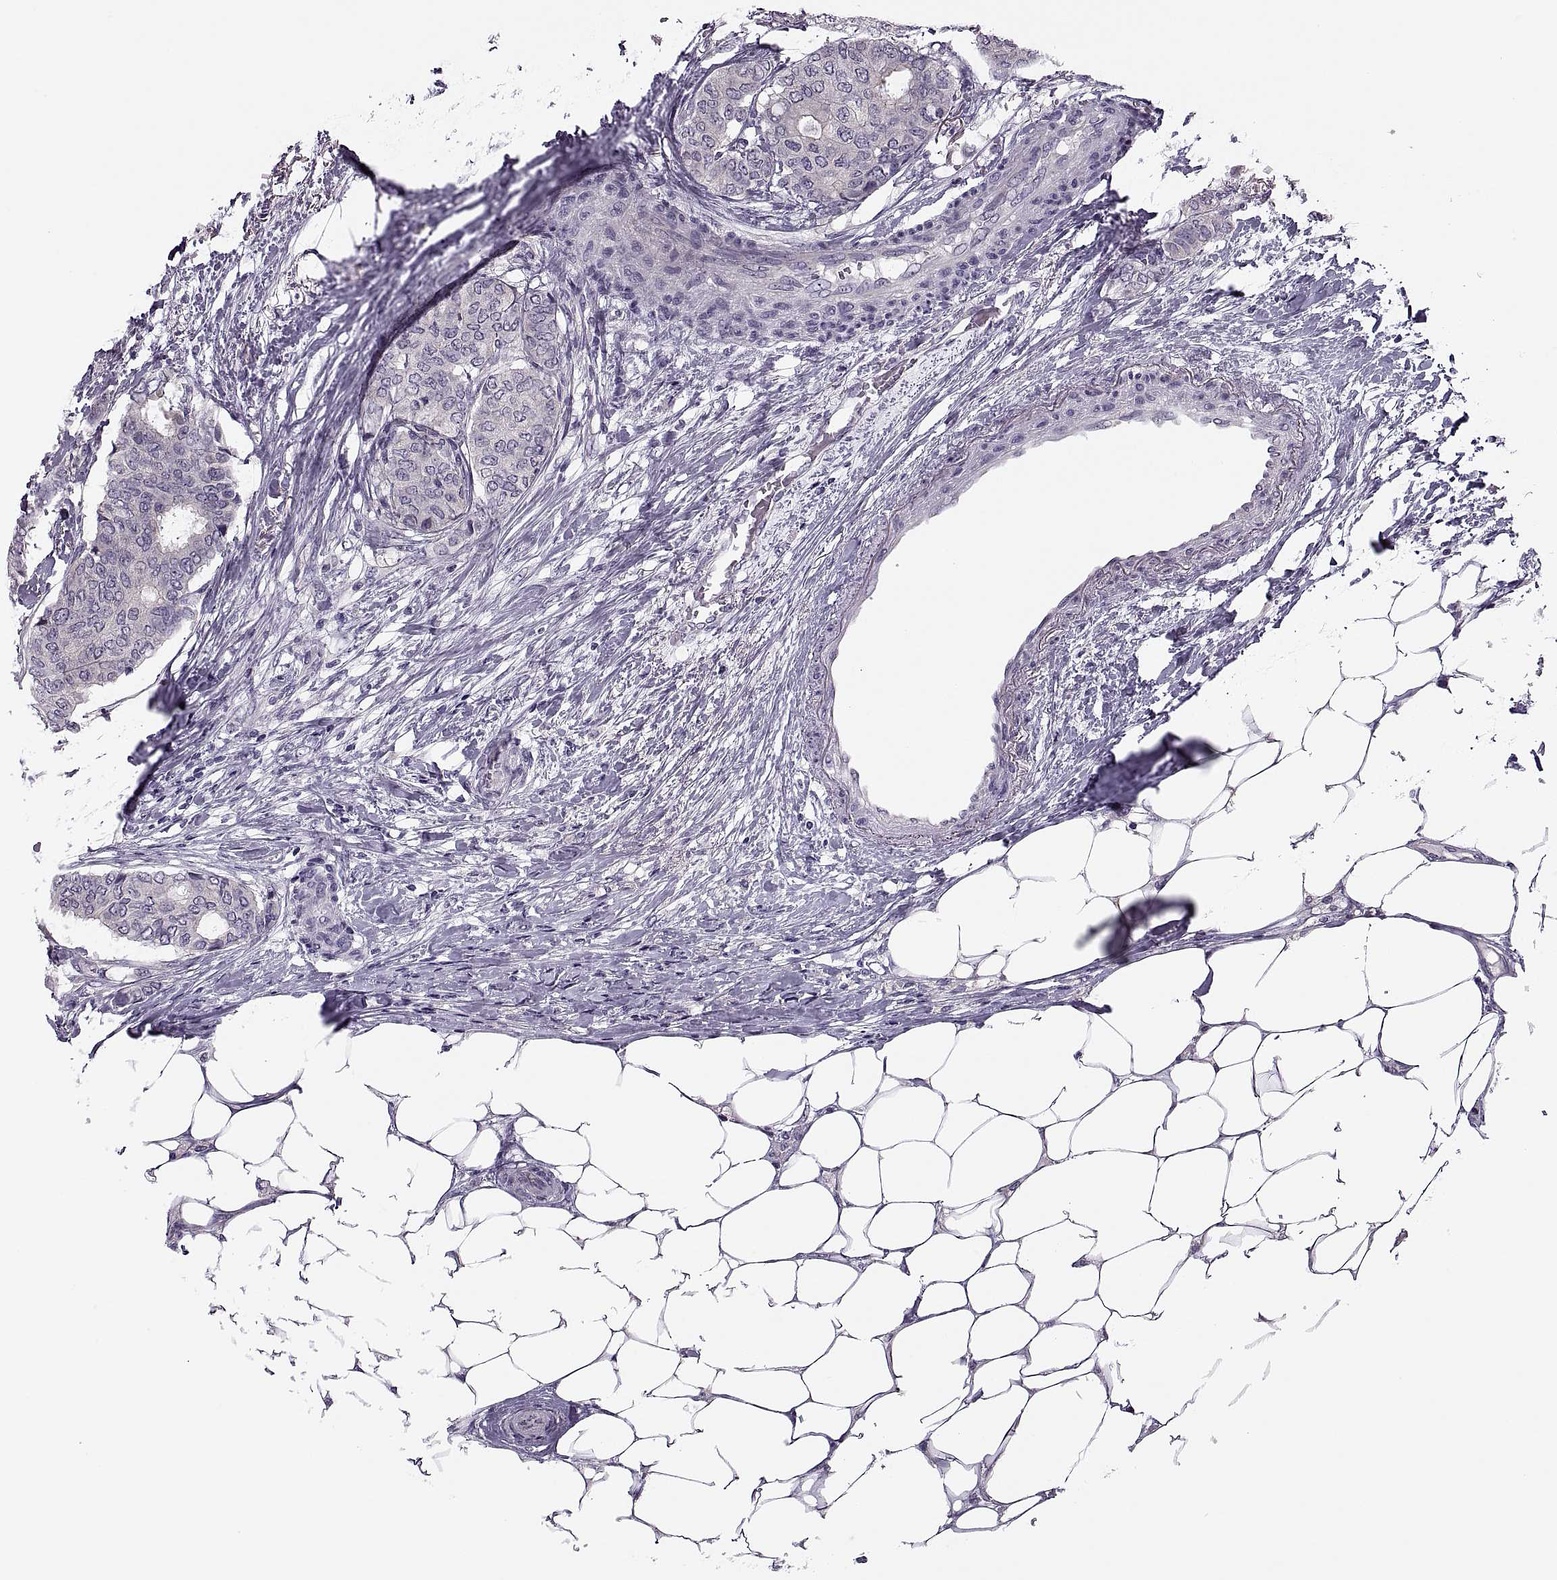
{"staining": {"intensity": "negative", "quantity": "none", "location": "none"}, "tissue": "breast cancer", "cell_type": "Tumor cells", "image_type": "cancer", "snomed": [{"axis": "morphology", "description": "Duct carcinoma"}, {"axis": "topography", "description": "Breast"}], "caption": "There is no significant staining in tumor cells of intraductal carcinoma (breast).", "gene": "PRSS54", "patient": {"sex": "female", "age": 75}}